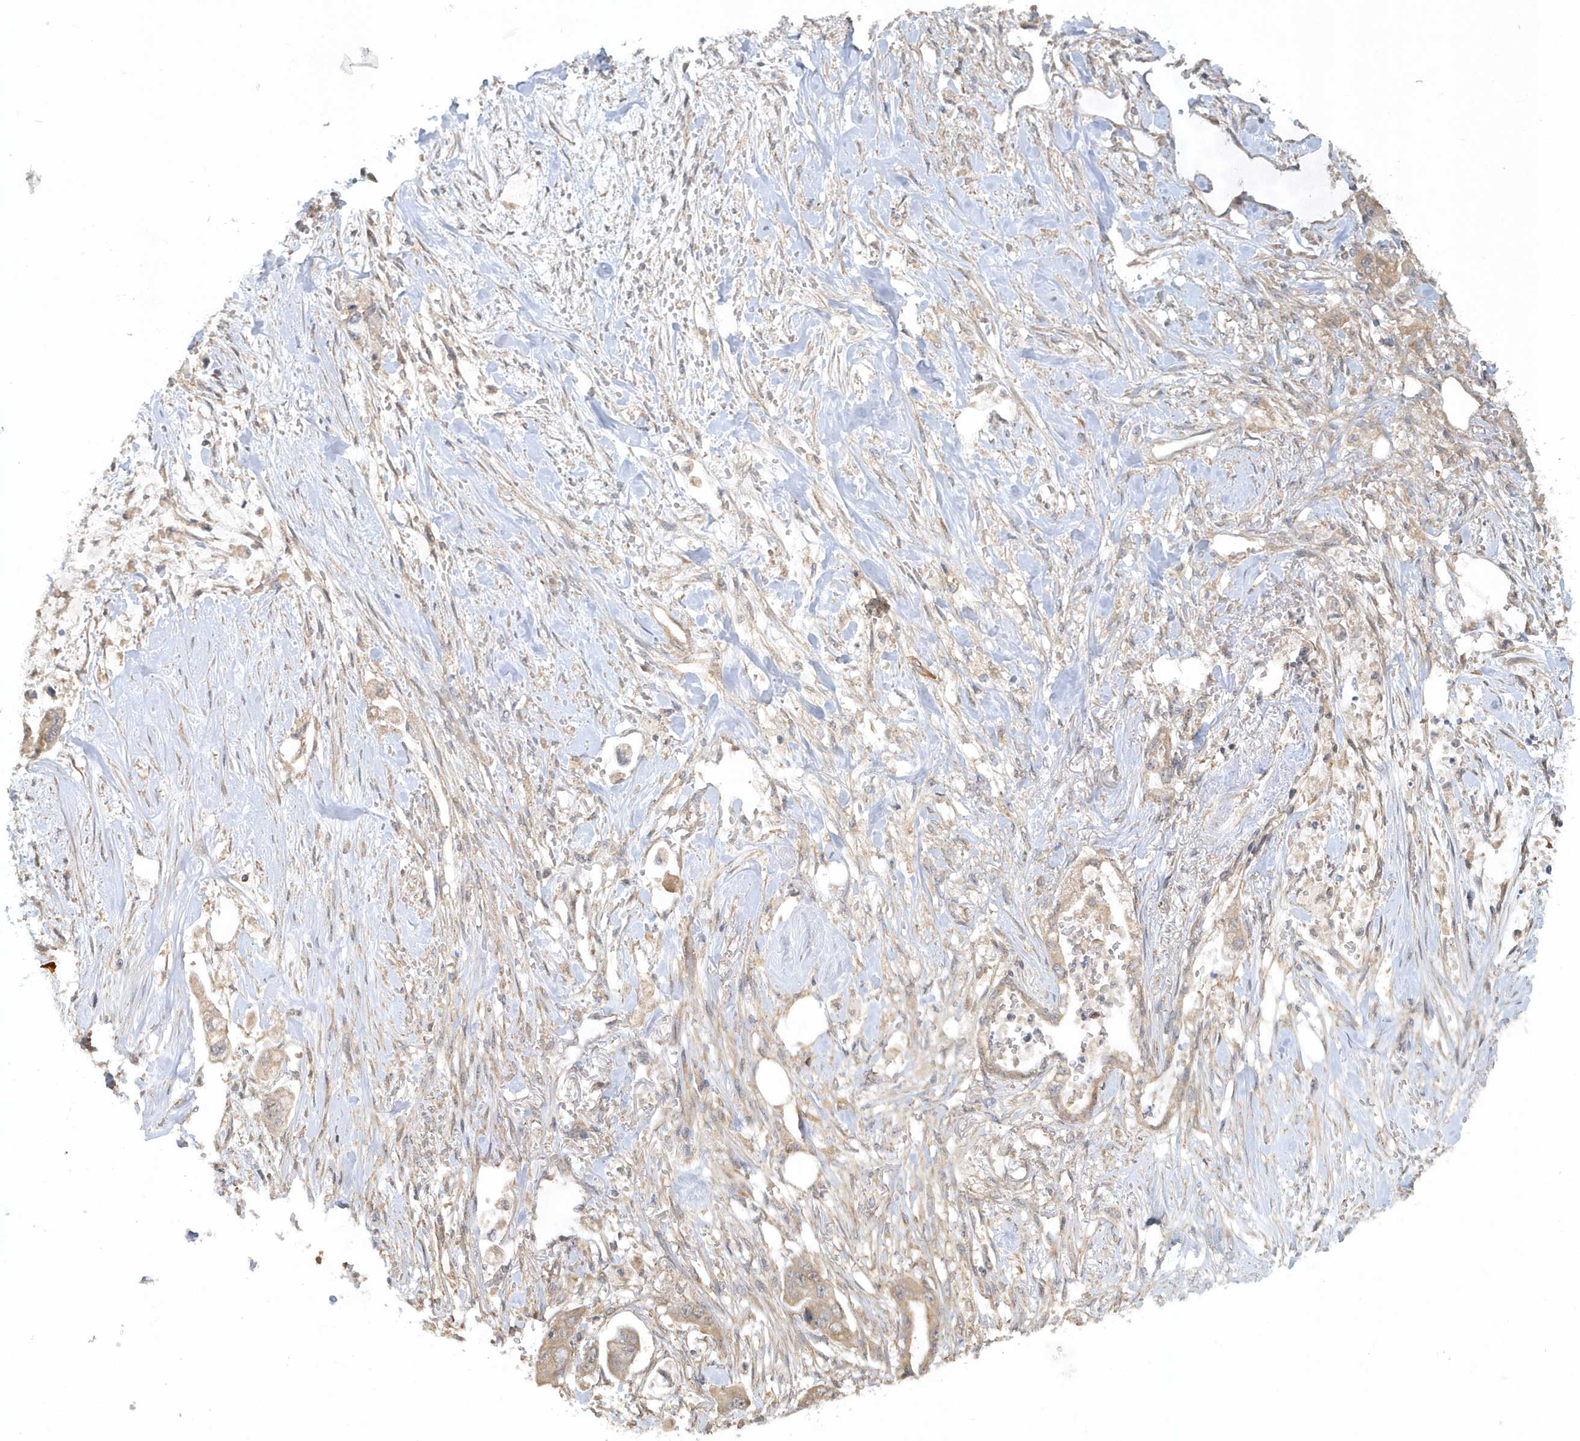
{"staining": {"intensity": "weak", "quantity": "25%-75%", "location": "cytoplasmic/membranous"}, "tissue": "stomach cancer", "cell_type": "Tumor cells", "image_type": "cancer", "snomed": [{"axis": "morphology", "description": "Adenocarcinoma, NOS"}, {"axis": "topography", "description": "Stomach"}], "caption": "Protein expression analysis of stomach cancer (adenocarcinoma) displays weak cytoplasmic/membranous staining in about 25%-75% of tumor cells.", "gene": "THG1L", "patient": {"sex": "male", "age": 62}}